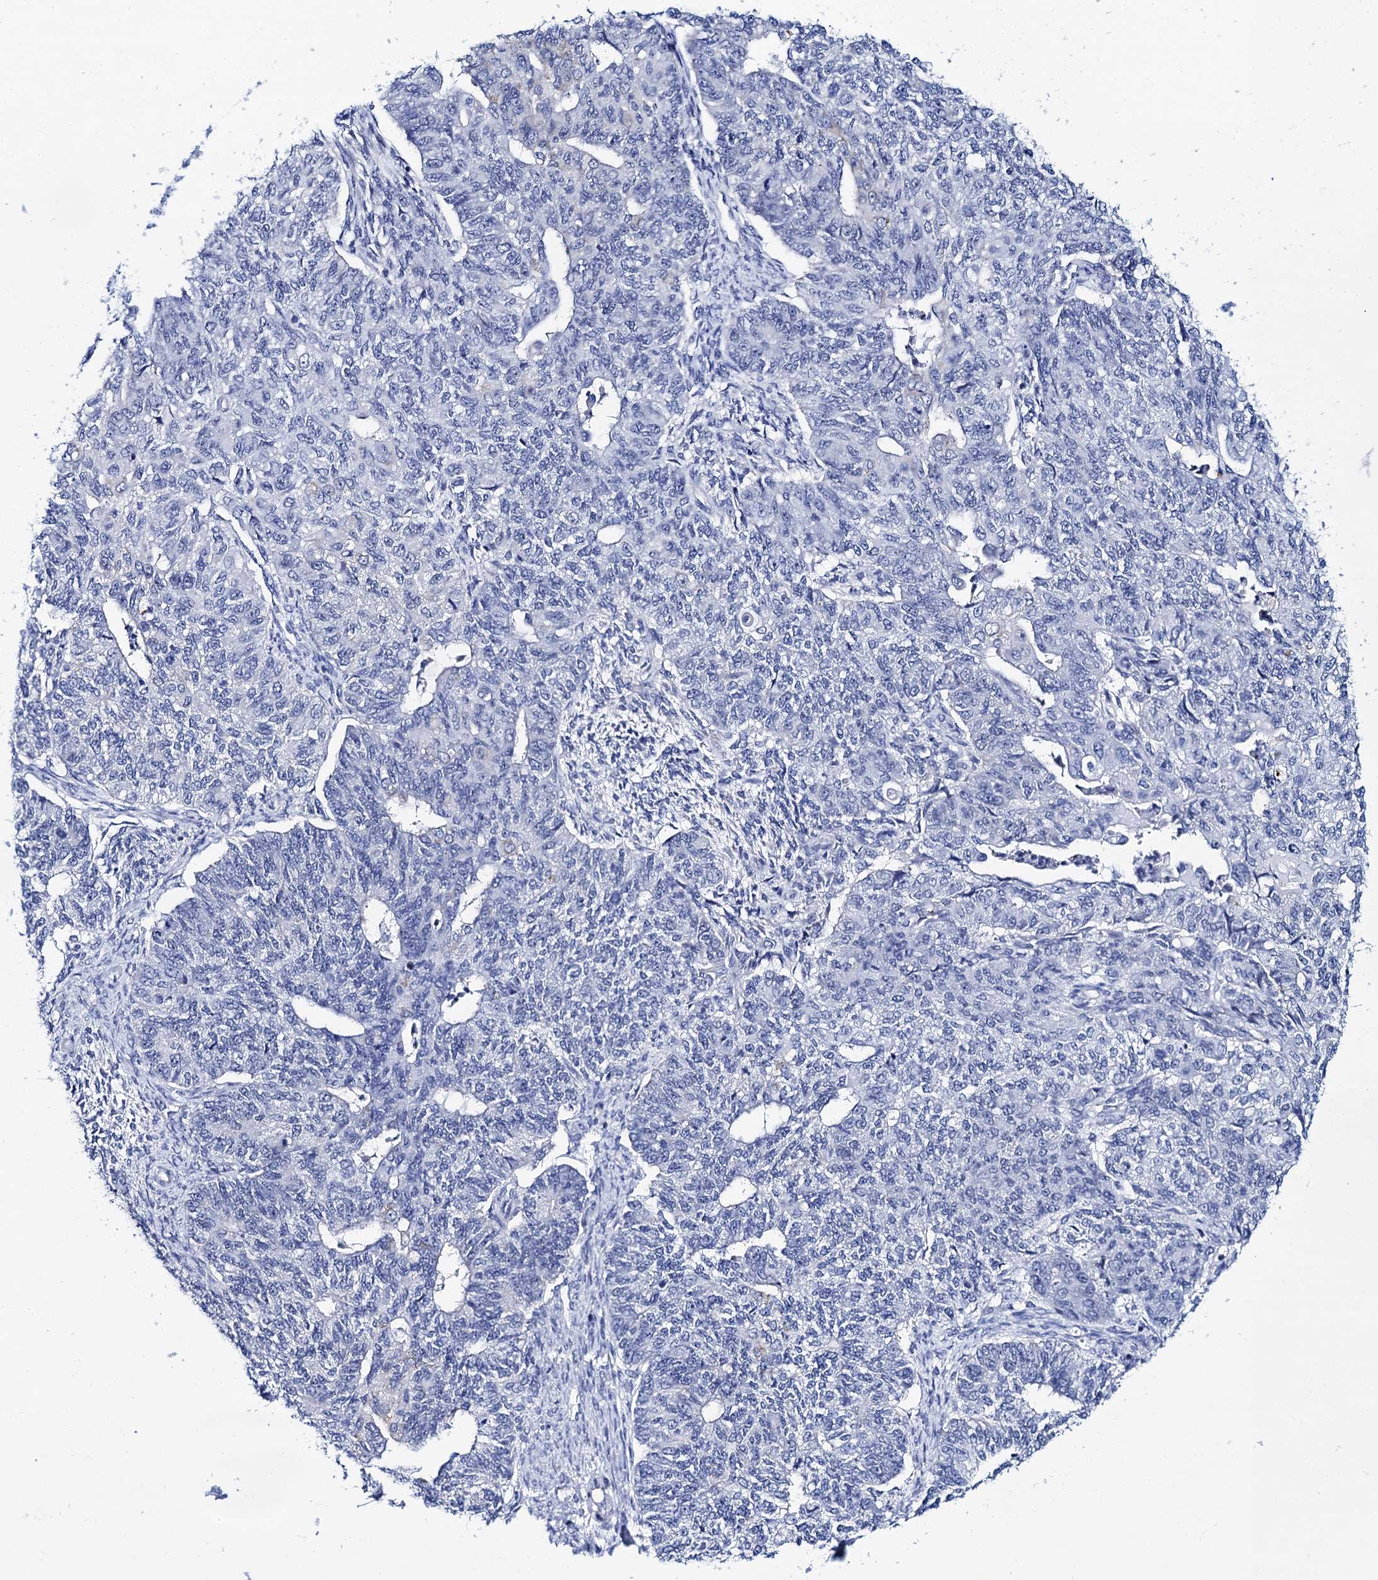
{"staining": {"intensity": "negative", "quantity": "none", "location": "none"}, "tissue": "endometrial cancer", "cell_type": "Tumor cells", "image_type": "cancer", "snomed": [{"axis": "morphology", "description": "Adenocarcinoma, NOS"}, {"axis": "topography", "description": "Endometrium"}], "caption": "Immunohistochemistry (IHC) of human endometrial cancer (adenocarcinoma) exhibits no positivity in tumor cells.", "gene": "ACADSB", "patient": {"sex": "female", "age": 32}}